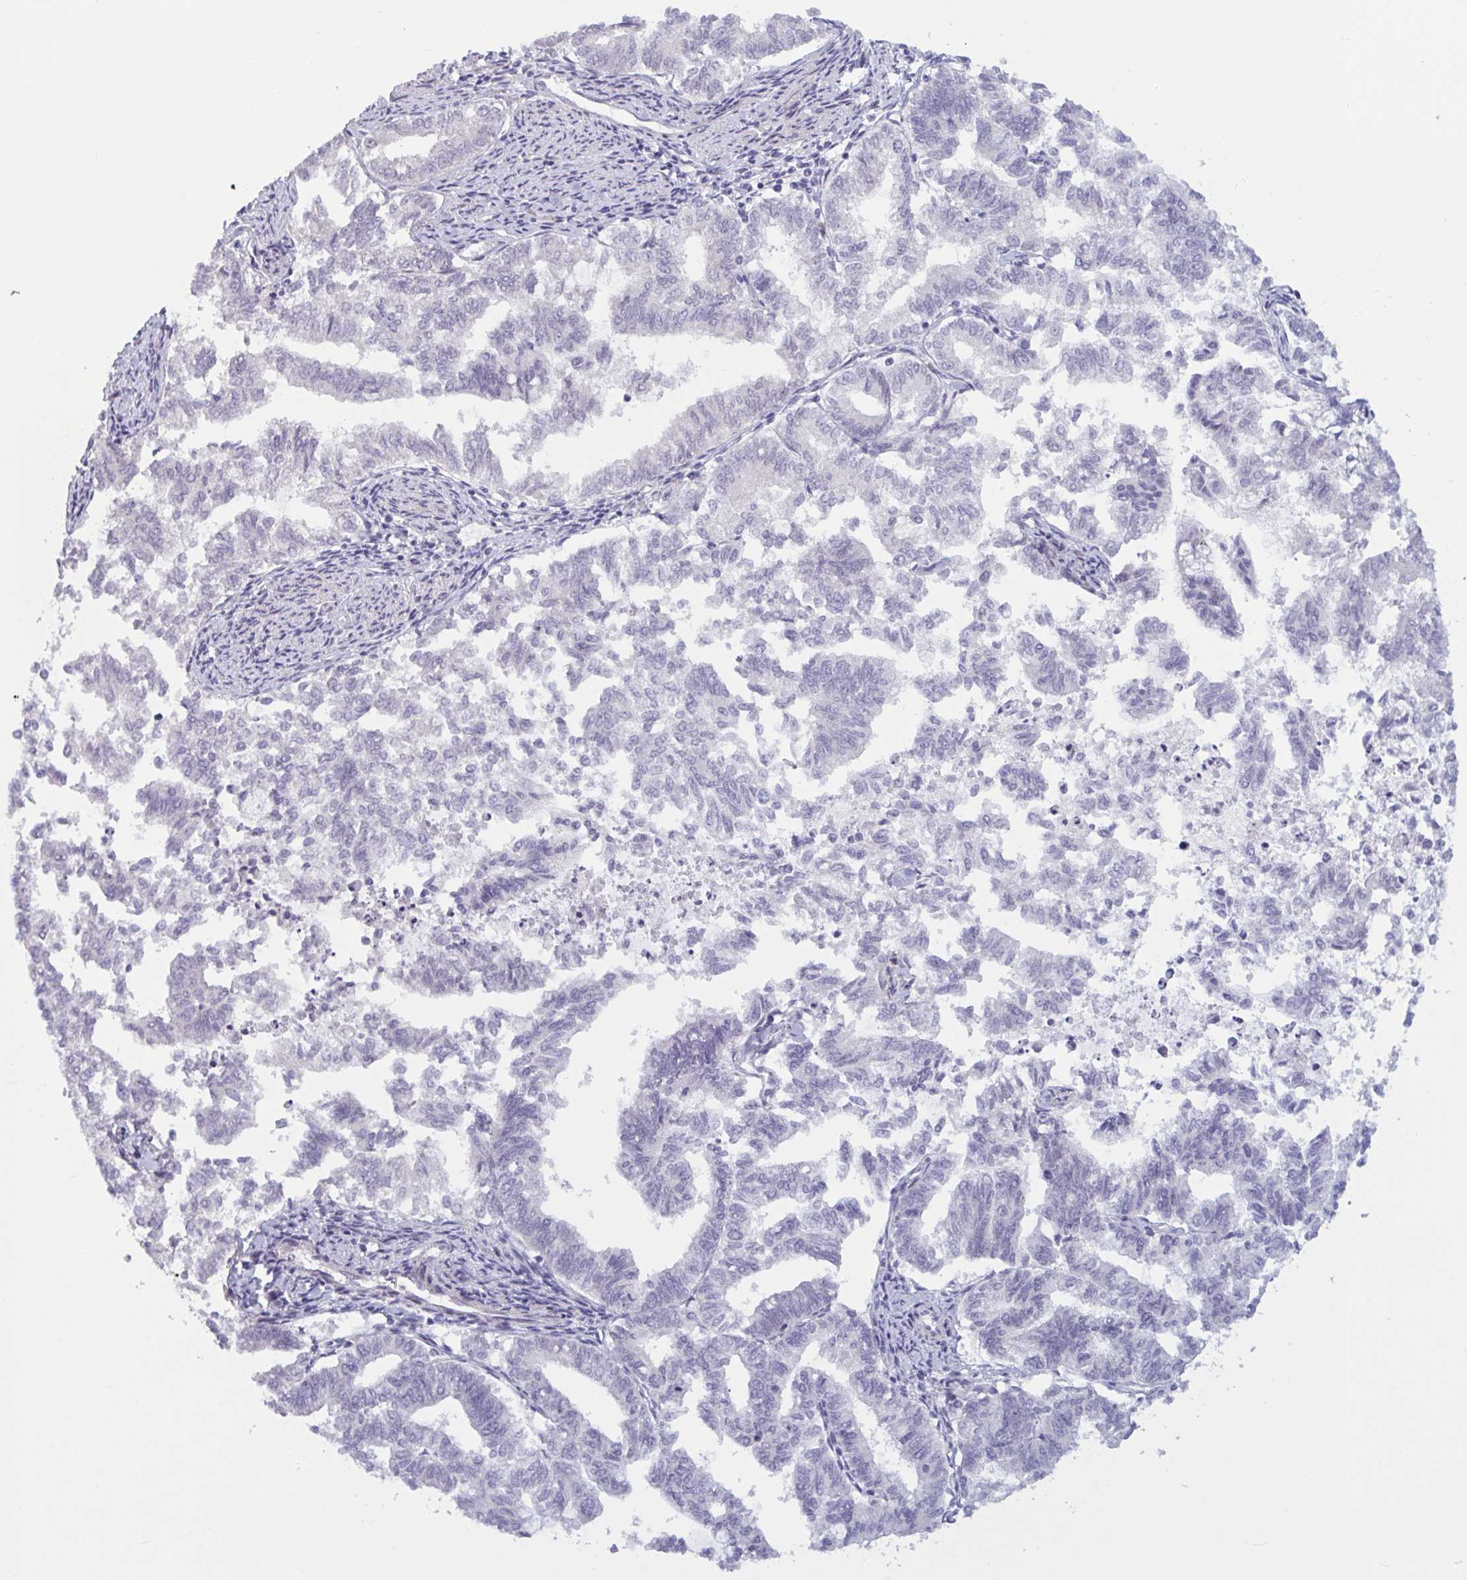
{"staining": {"intensity": "negative", "quantity": "none", "location": "none"}, "tissue": "endometrial cancer", "cell_type": "Tumor cells", "image_type": "cancer", "snomed": [{"axis": "morphology", "description": "Adenocarcinoma, NOS"}, {"axis": "topography", "description": "Endometrium"}], "caption": "High magnification brightfield microscopy of adenocarcinoma (endometrial) stained with DAB (brown) and counterstained with hematoxylin (blue): tumor cells show no significant expression.", "gene": "PRMT6", "patient": {"sex": "female", "age": 79}}